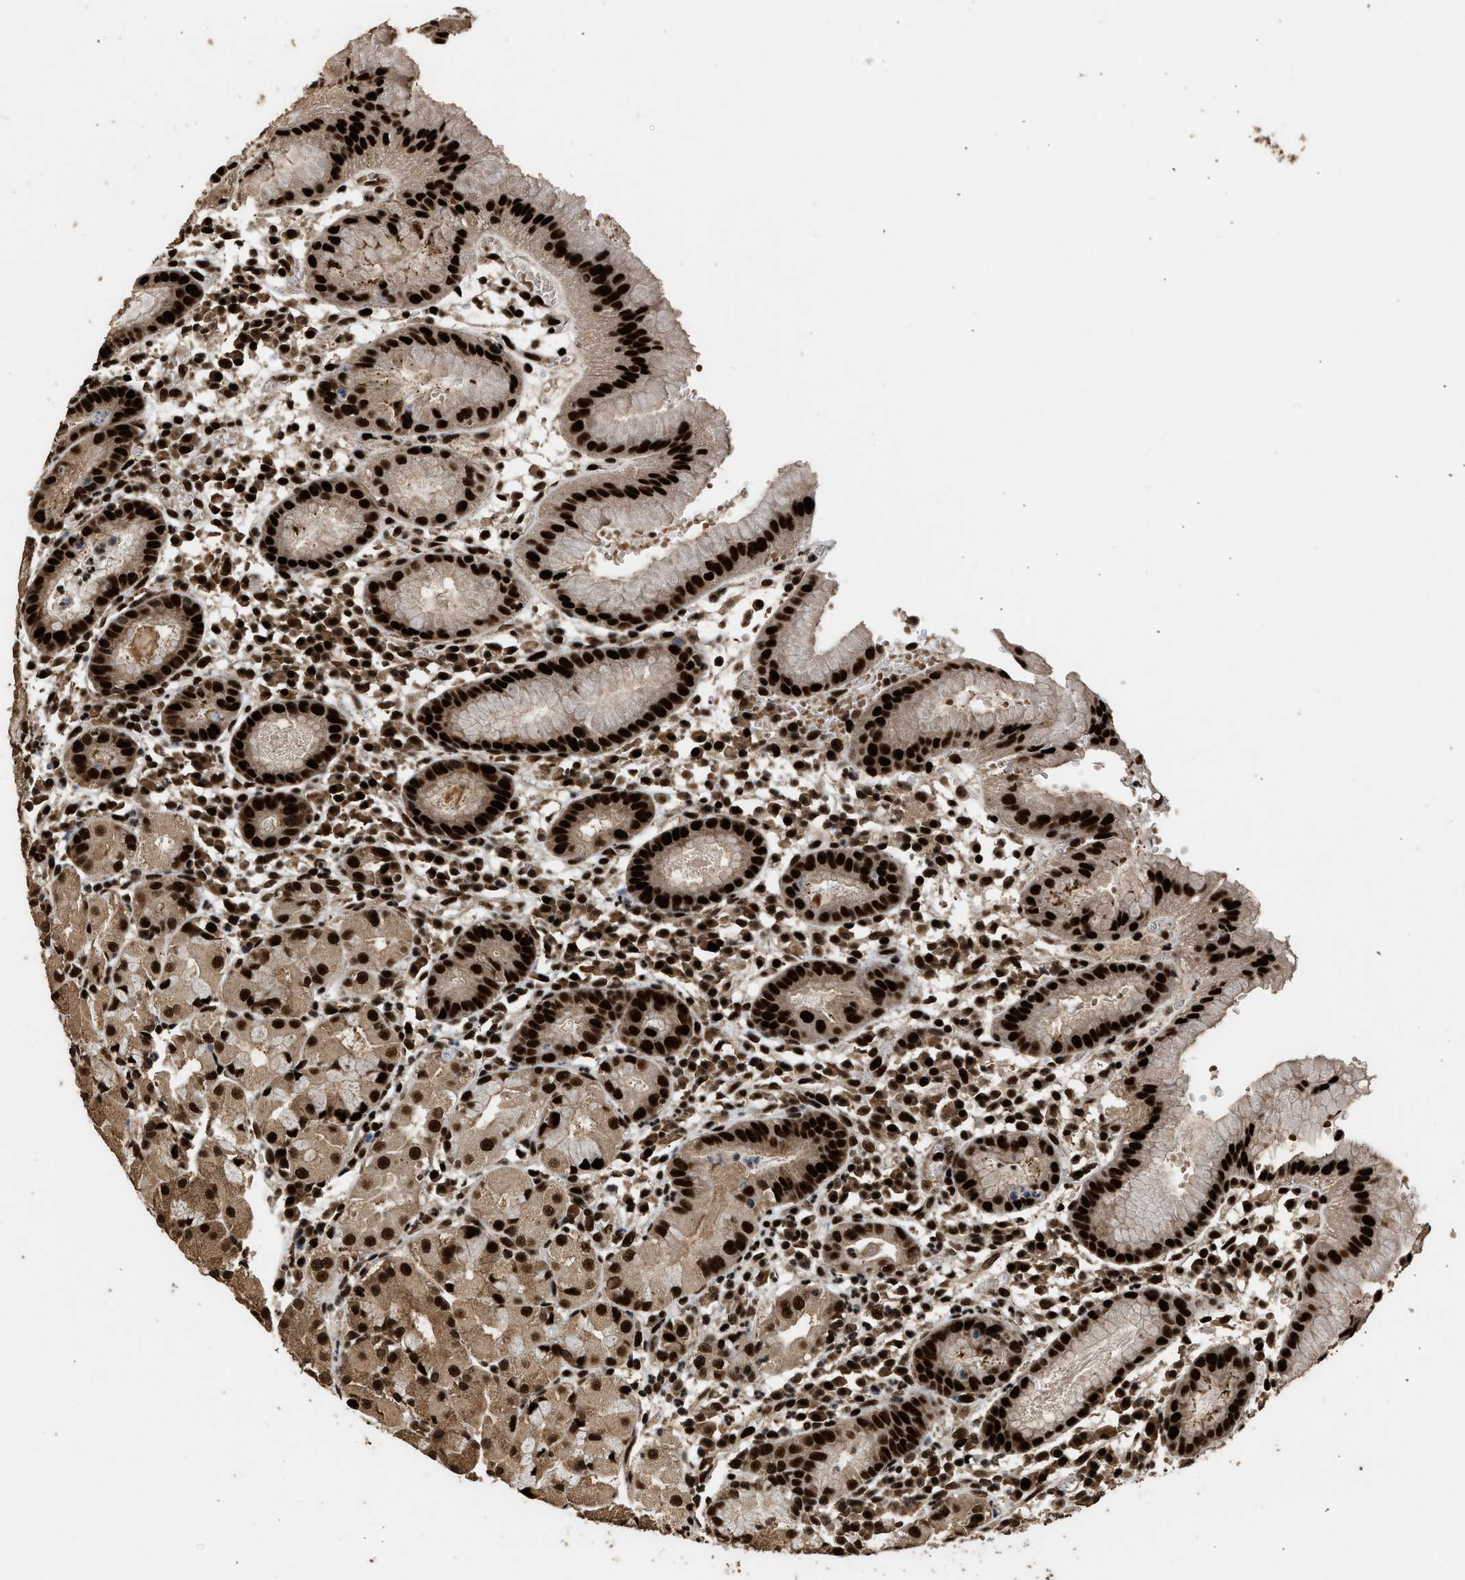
{"staining": {"intensity": "strong", "quantity": ">75%", "location": "cytoplasmic/membranous,nuclear"}, "tissue": "stomach", "cell_type": "Glandular cells", "image_type": "normal", "snomed": [{"axis": "morphology", "description": "Normal tissue, NOS"}, {"axis": "topography", "description": "Stomach"}, {"axis": "topography", "description": "Stomach, lower"}], "caption": "Normal stomach exhibits strong cytoplasmic/membranous,nuclear staining in approximately >75% of glandular cells The protein of interest is shown in brown color, while the nuclei are stained blue..", "gene": "PPP4R3B", "patient": {"sex": "female", "age": 75}}